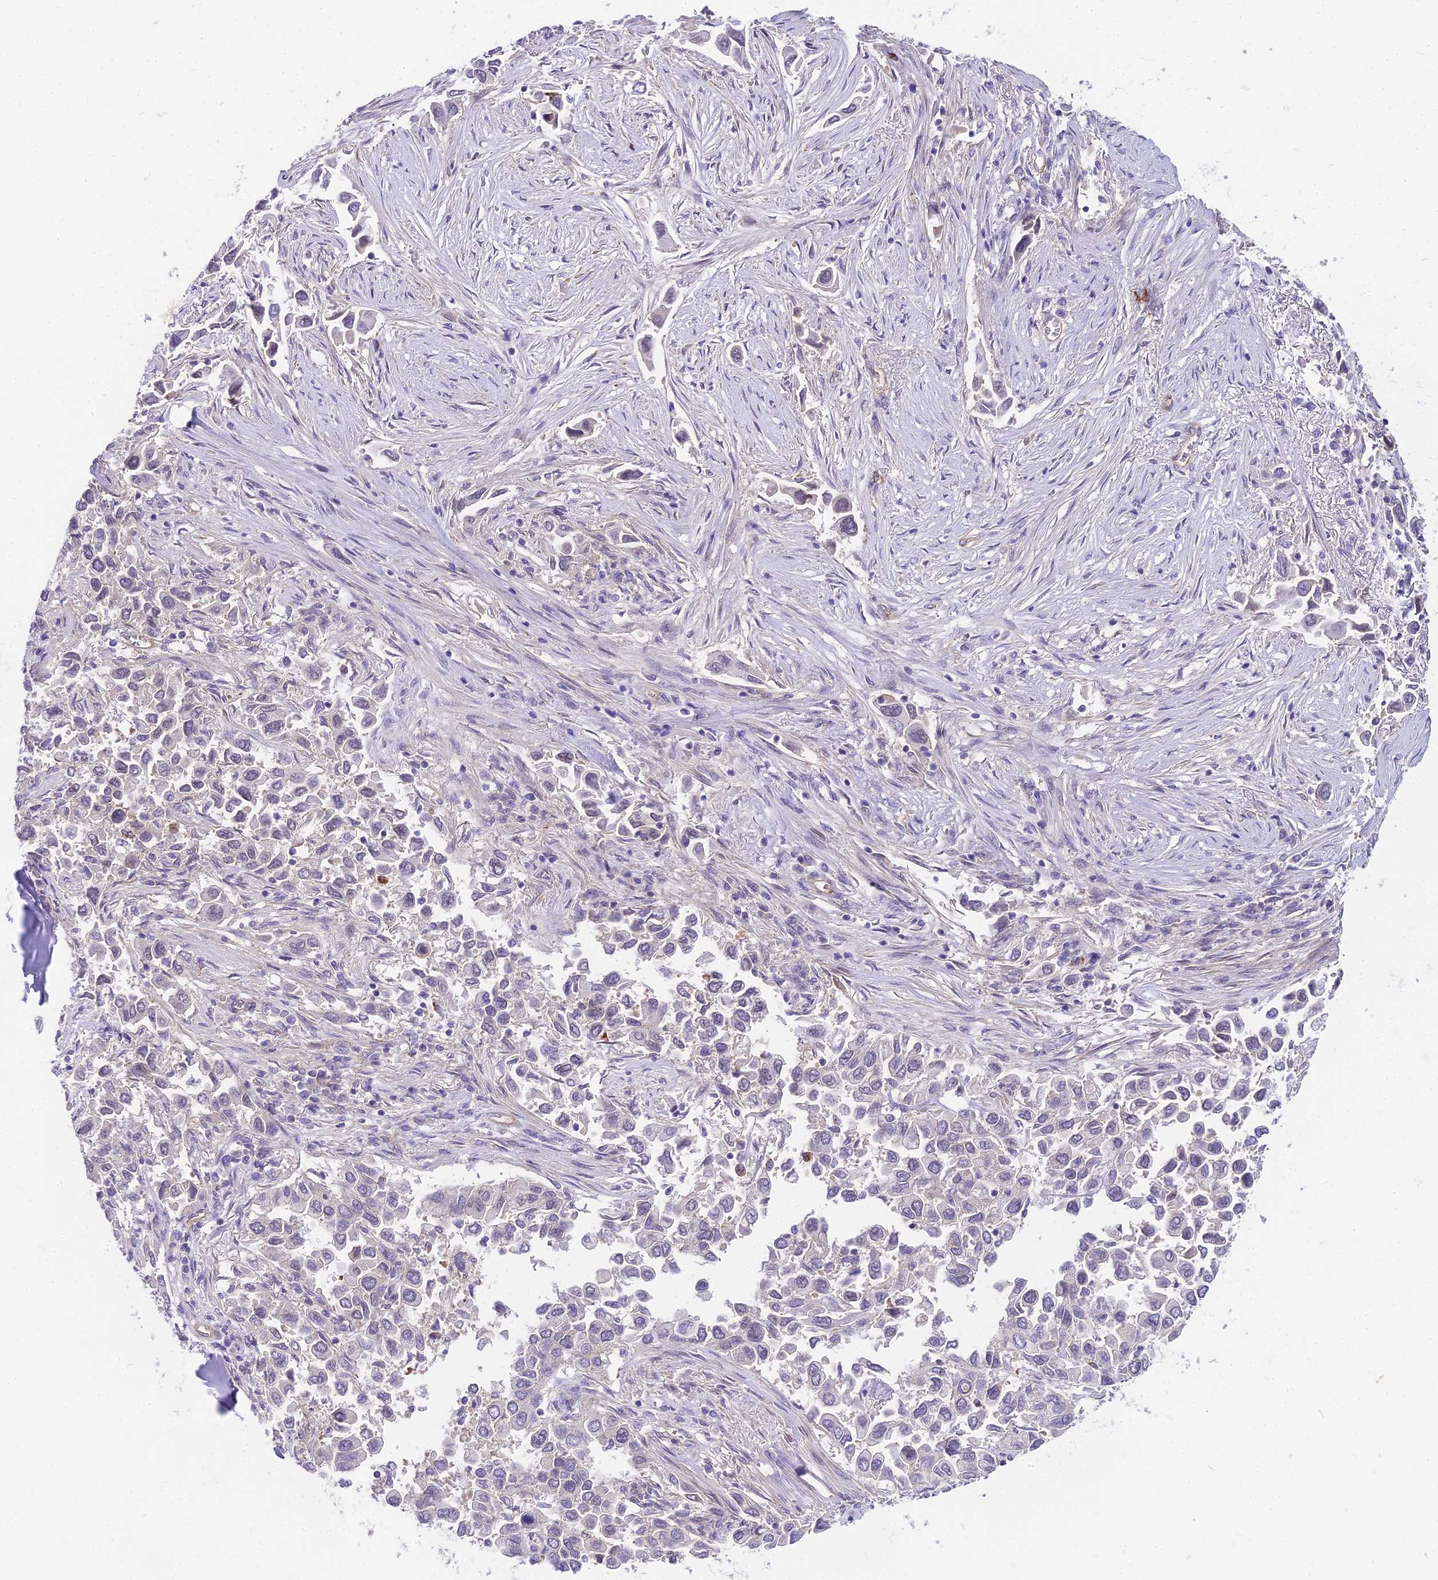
{"staining": {"intensity": "negative", "quantity": "none", "location": "none"}, "tissue": "lung cancer", "cell_type": "Tumor cells", "image_type": "cancer", "snomed": [{"axis": "morphology", "description": "Adenocarcinoma, NOS"}, {"axis": "topography", "description": "Lung"}], "caption": "A high-resolution histopathology image shows immunohistochemistry (IHC) staining of adenocarcinoma (lung), which reveals no significant positivity in tumor cells.", "gene": "HLA-DOA", "patient": {"sex": "female", "age": 76}}